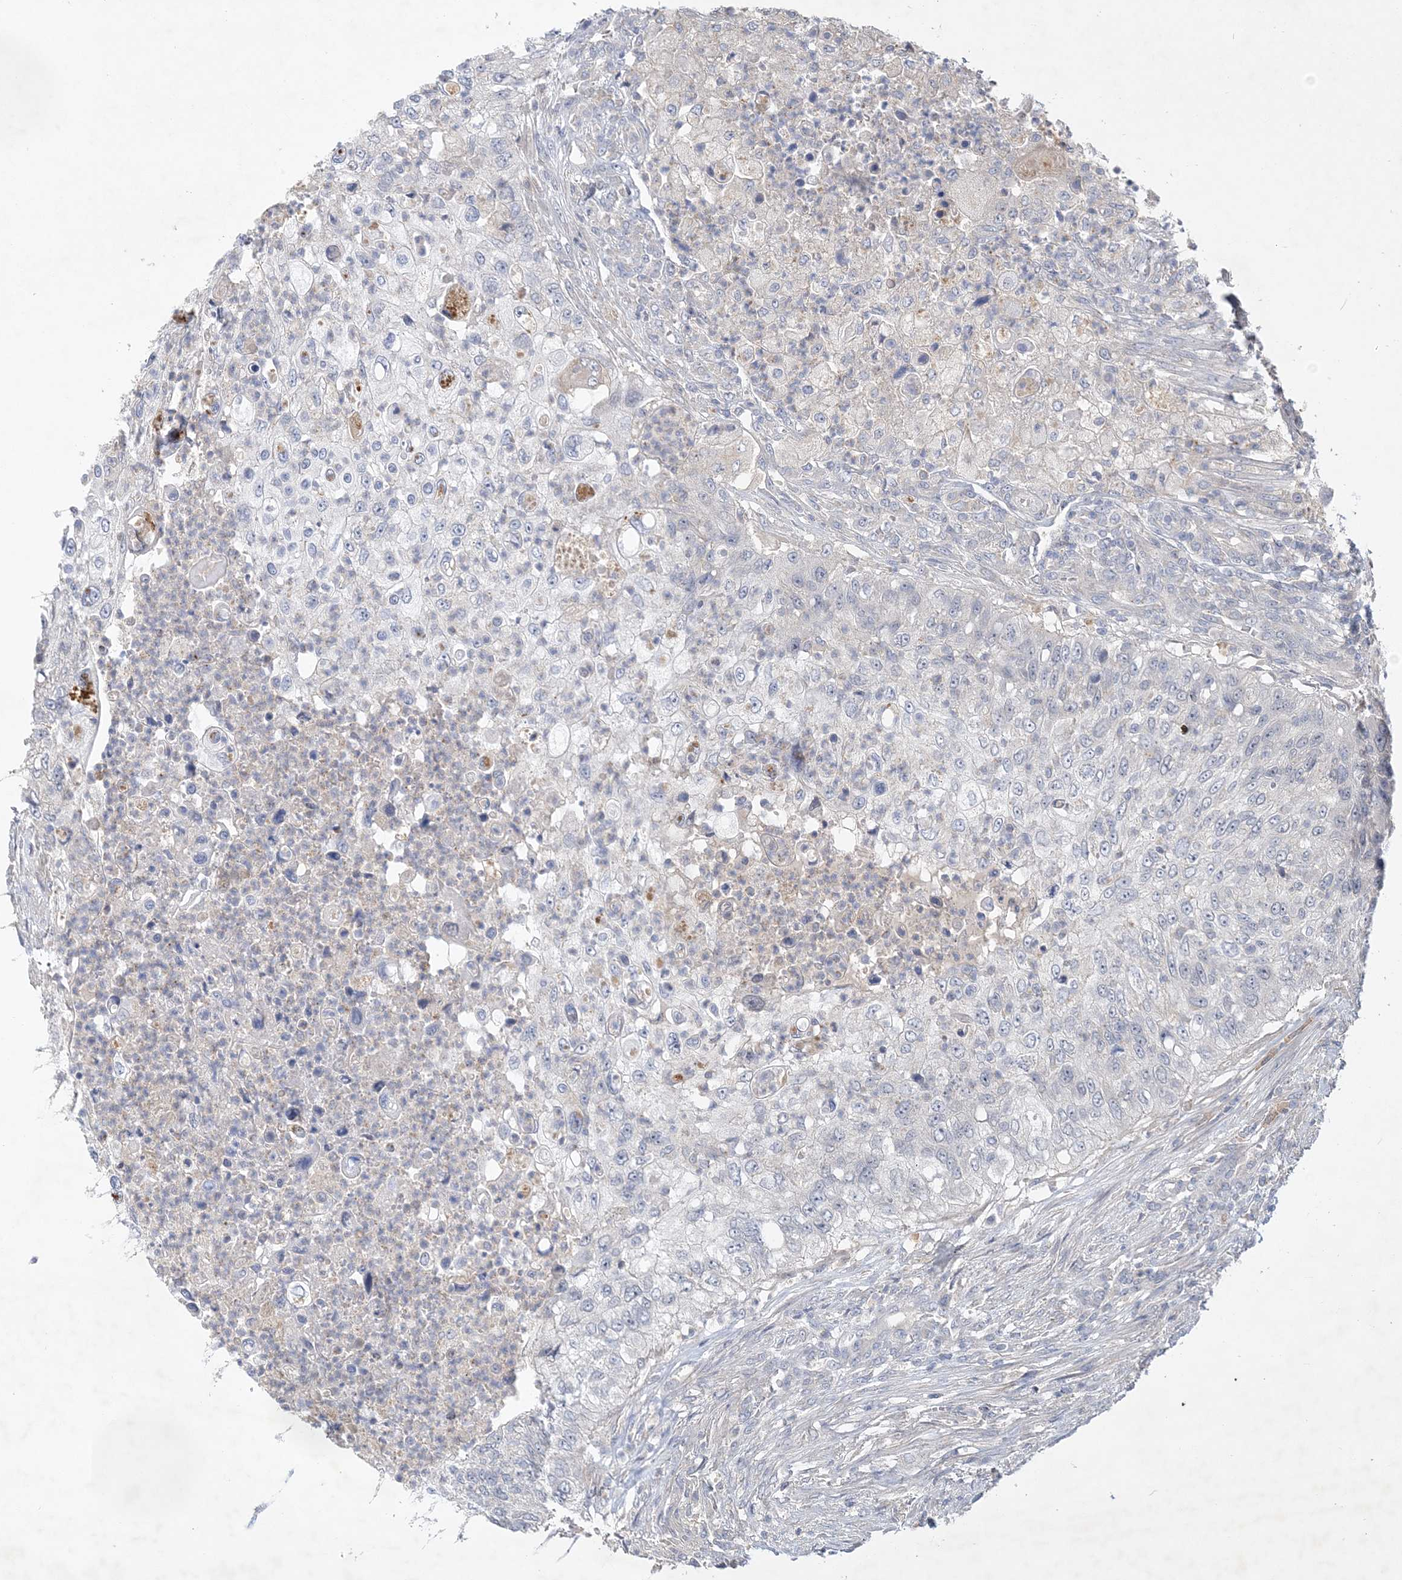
{"staining": {"intensity": "negative", "quantity": "none", "location": "none"}, "tissue": "urothelial cancer", "cell_type": "Tumor cells", "image_type": "cancer", "snomed": [{"axis": "morphology", "description": "Urothelial carcinoma, High grade"}, {"axis": "topography", "description": "Urinary bladder"}], "caption": "The immunohistochemistry (IHC) image has no significant expression in tumor cells of urothelial carcinoma (high-grade) tissue.", "gene": "ANKRD35", "patient": {"sex": "female", "age": 60}}